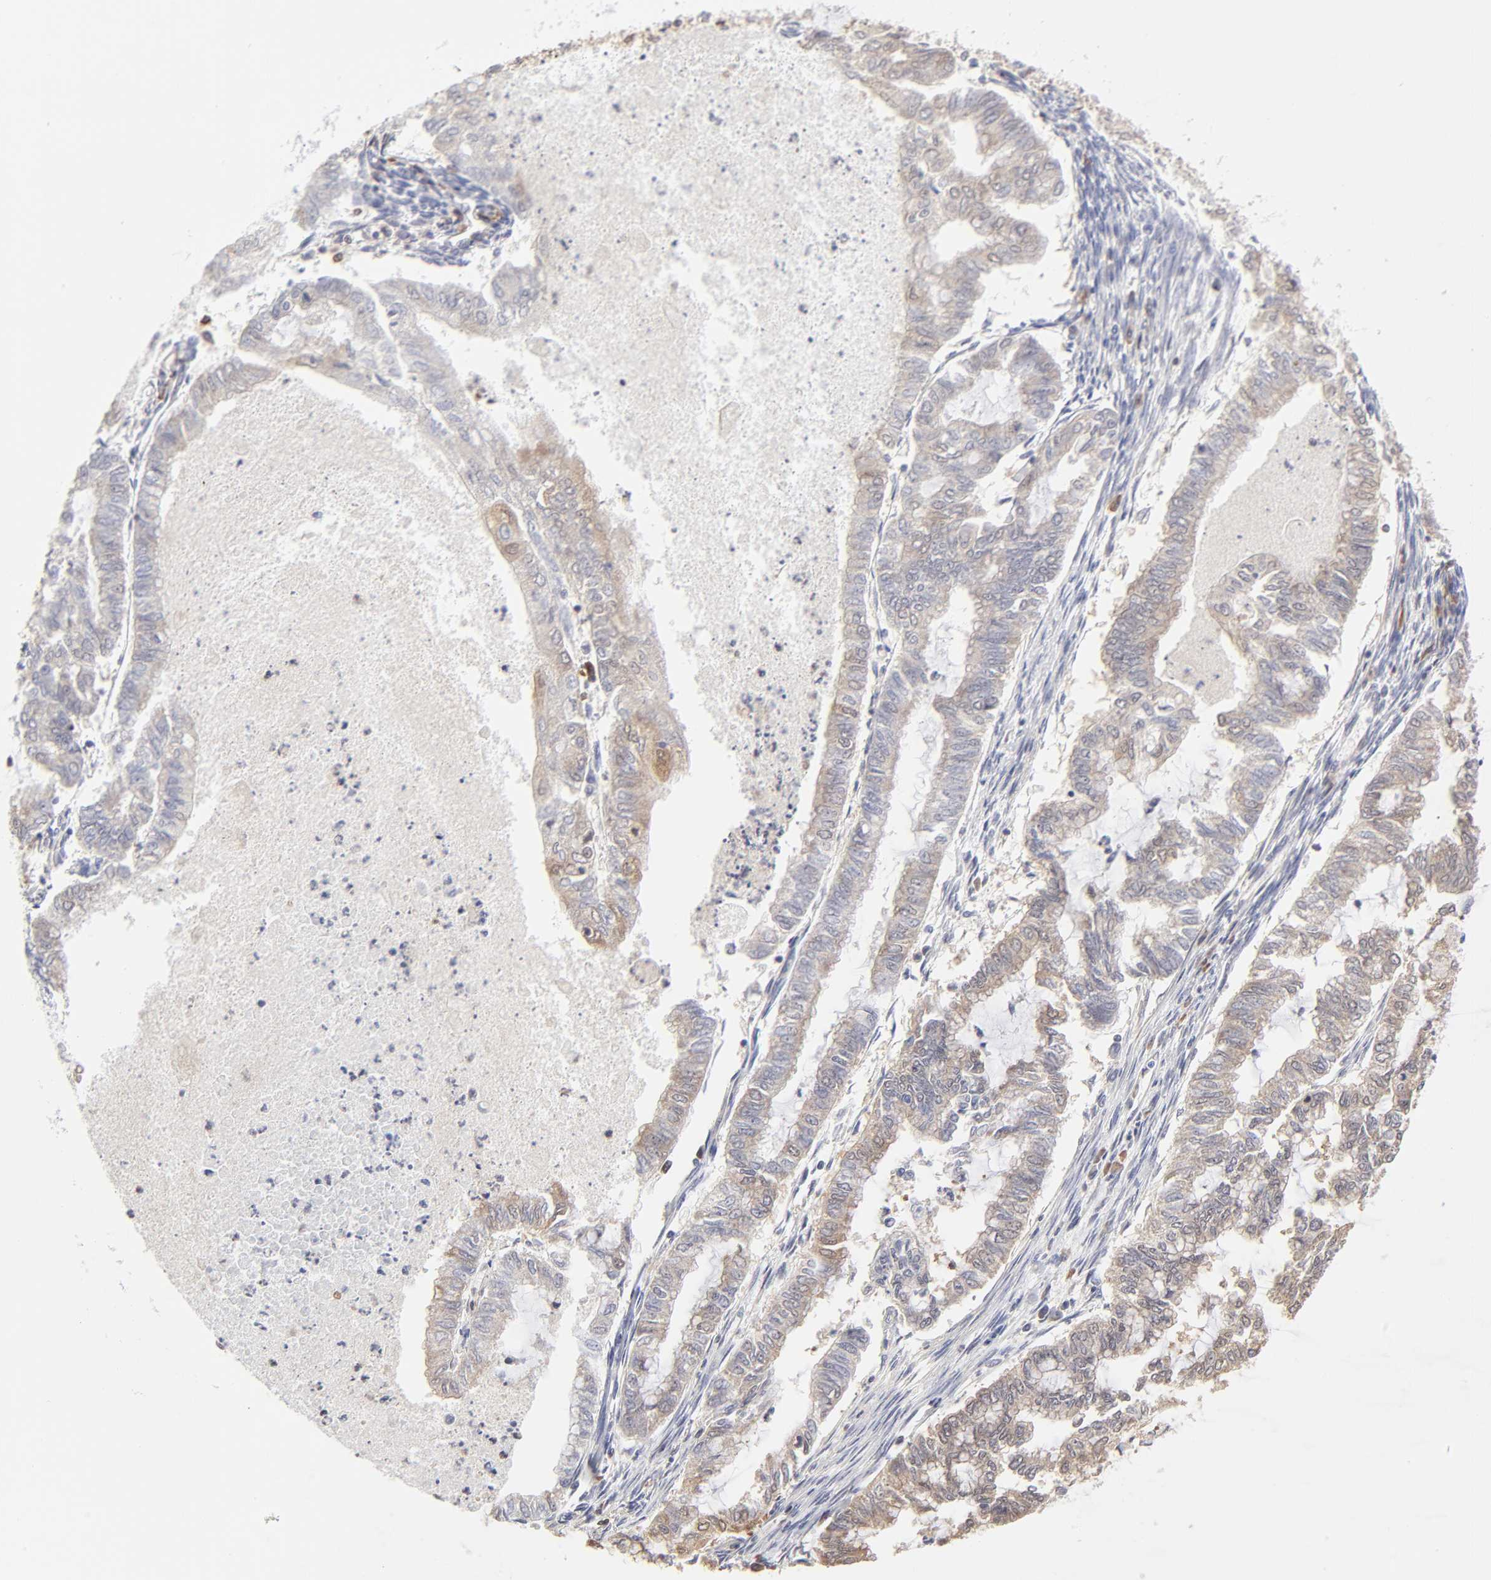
{"staining": {"intensity": "negative", "quantity": "none", "location": "none"}, "tissue": "endometrial cancer", "cell_type": "Tumor cells", "image_type": "cancer", "snomed": [{"axis": "morphology", "description": "Adenocarcinoma, NOS"}, {"axis": "topography", "description": "Endometrium"}], "caption": "This is a image of IHC staining of endometrial adenocarcinoma, which shows no positivity in tumor cells.", "gene": "CASP3", "patient": {"sex": "female", "age": 79}}